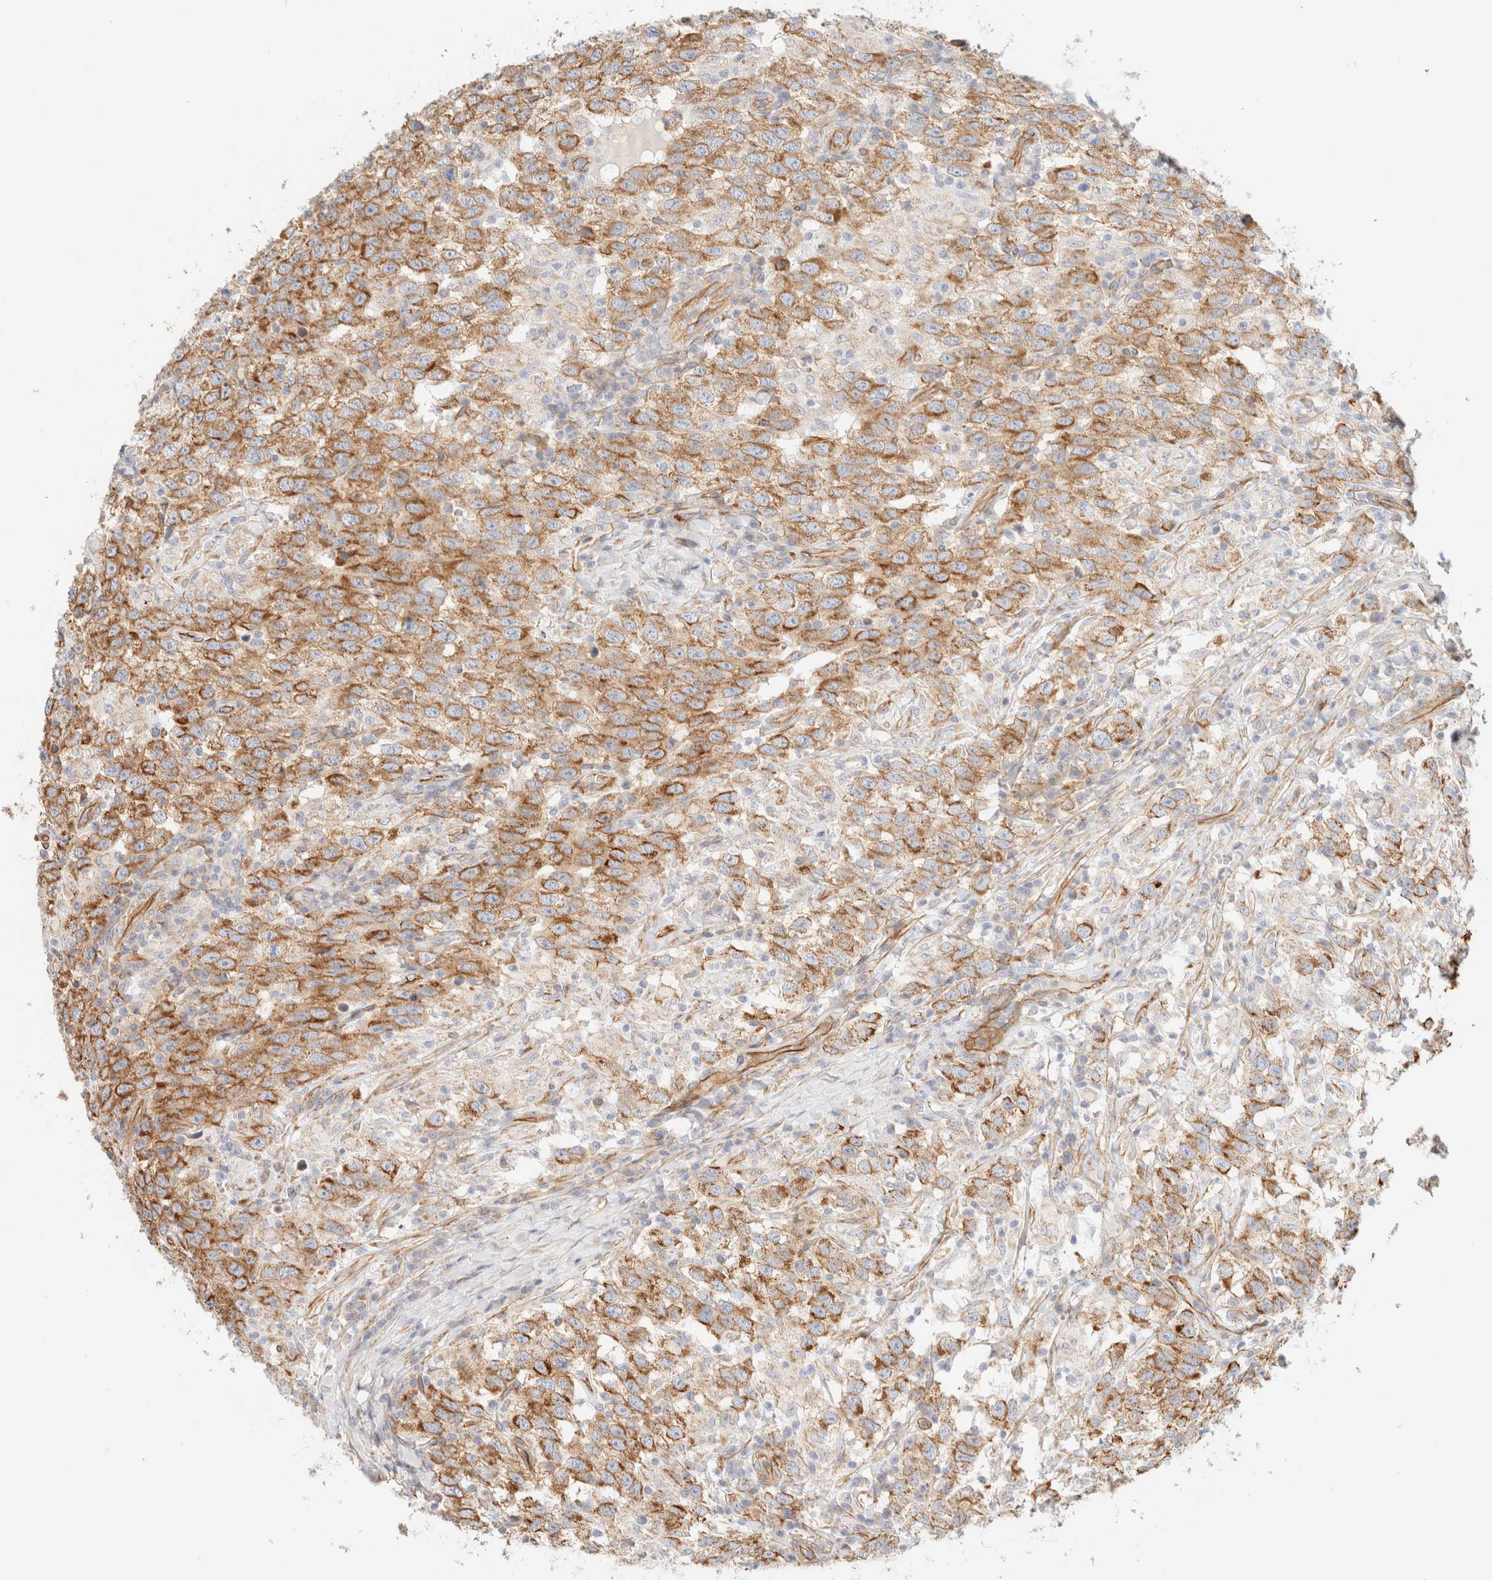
{"staining": {"intensity": "moderate", "quantity": ">75%", "location": "cytoplasmic/membranous"}, "tissue": "testis cancer", "cell_type": "Tumor cells", "image_type": "cancer", "snomed": [{"axis": "morphology", "description": "Seminoma, NOS"}, {"axis": "topography", "description": "Testis"}], "caption": "Moderate cytoplasmic/membranous protein staining is appreciated in about >75% of tumor cells in testis cancer (seminoma).", "gene": "CYB5R4", "patient": {"sex": "male", "age": 41}}